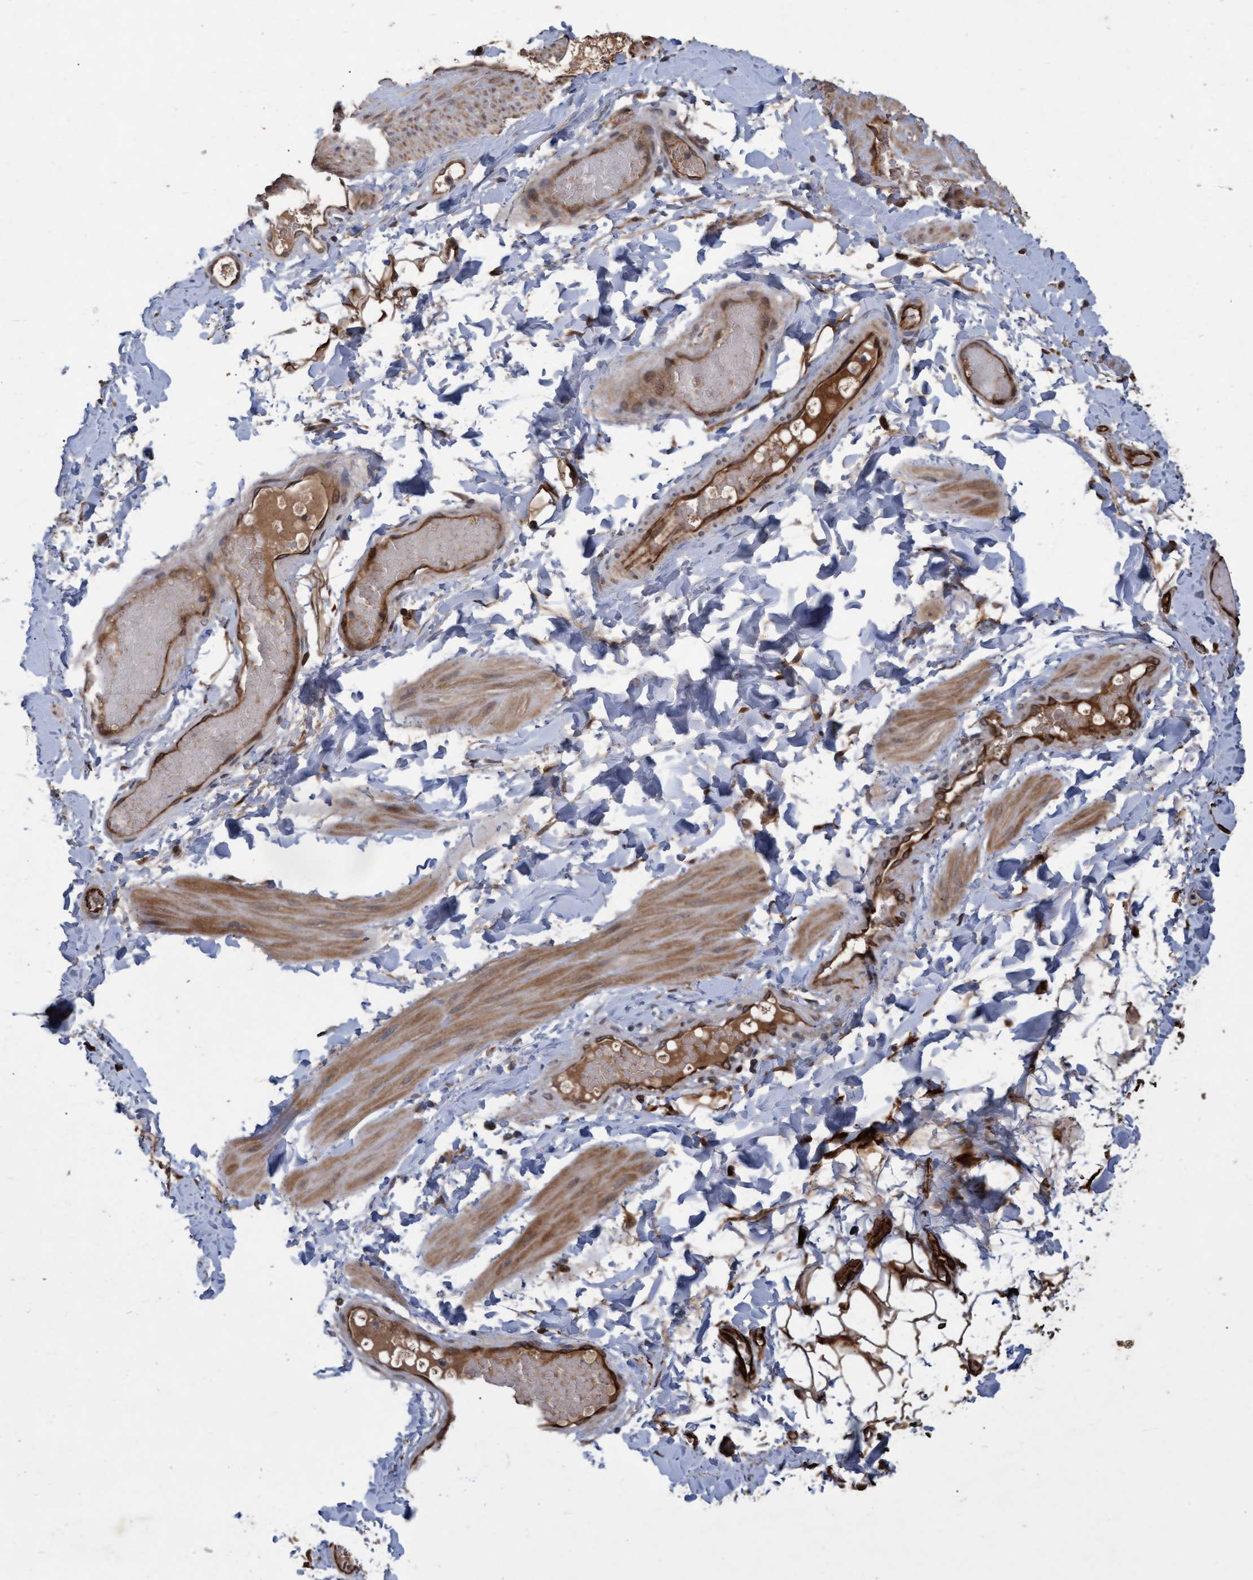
{"staining": {"intensity": "moderate", "quantity": ">75%", "location": "cytoplasmic/membranous,nuclear"}, "tissue": "soft tissue", "cell_type": "Fibroblasts", "image_type": "normal", "snomed": [{"axis": "morphology", "description": "Normal tissue, NOS"}, {"axis": "topography", "description": "Adipose tissue"}, {"axis": "topography", "description": "Vascular tissue"}, {"axis": "topography", "description": "Peripheral nerve tissue"}], "caption": "An immunohistochemistry (IHC) photomicrograph of normal tissue is shown. Protein staining in brown shows moderate cytoplasmic/membranous,nuclear positivity in soft tissue within fibroblasts.", "gene": "PSMB6", "patient": {"sex": "male", "age": 25}}